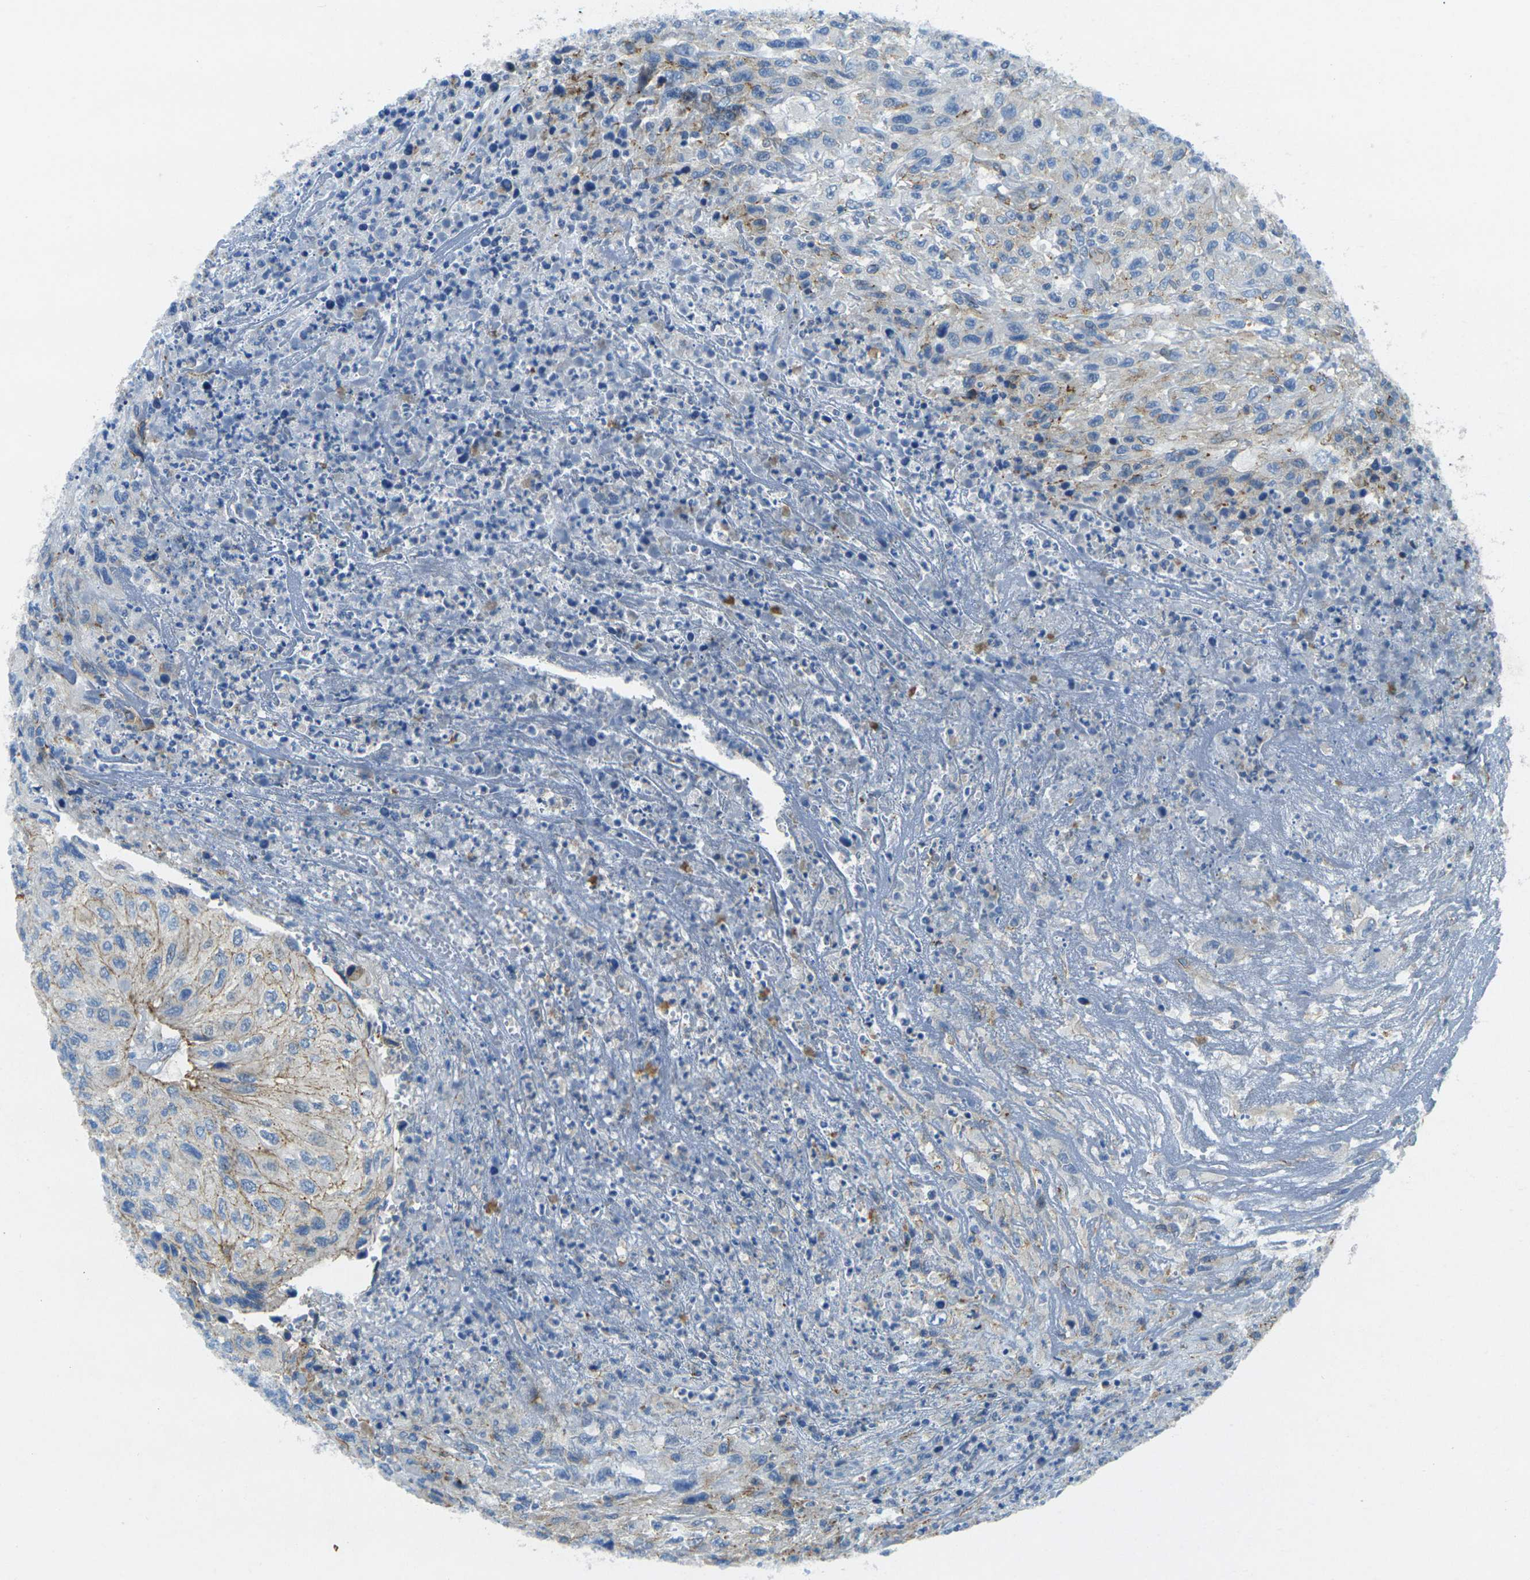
{"staining": {"intensity": "weak", "quantity": "<25%", "location": "cytoplasmic/membranous"}, "tissue": "urothelial cancer", "cell_type": "Tumor cells", "image_type": "cancer", "snomed": [{"axis": "morphology", "description": "Urothelial carcinoma, High grade"}, {"axis": "topography", "description": "Urinary bladder"}], "caption": "IHC micrograph of high-grade urothelial carcinoma stained for a protein (brown), which displays no positivity in tumor cells.", "gene": "EPHA7", "patient": {"sex": "male", "age": 66}}